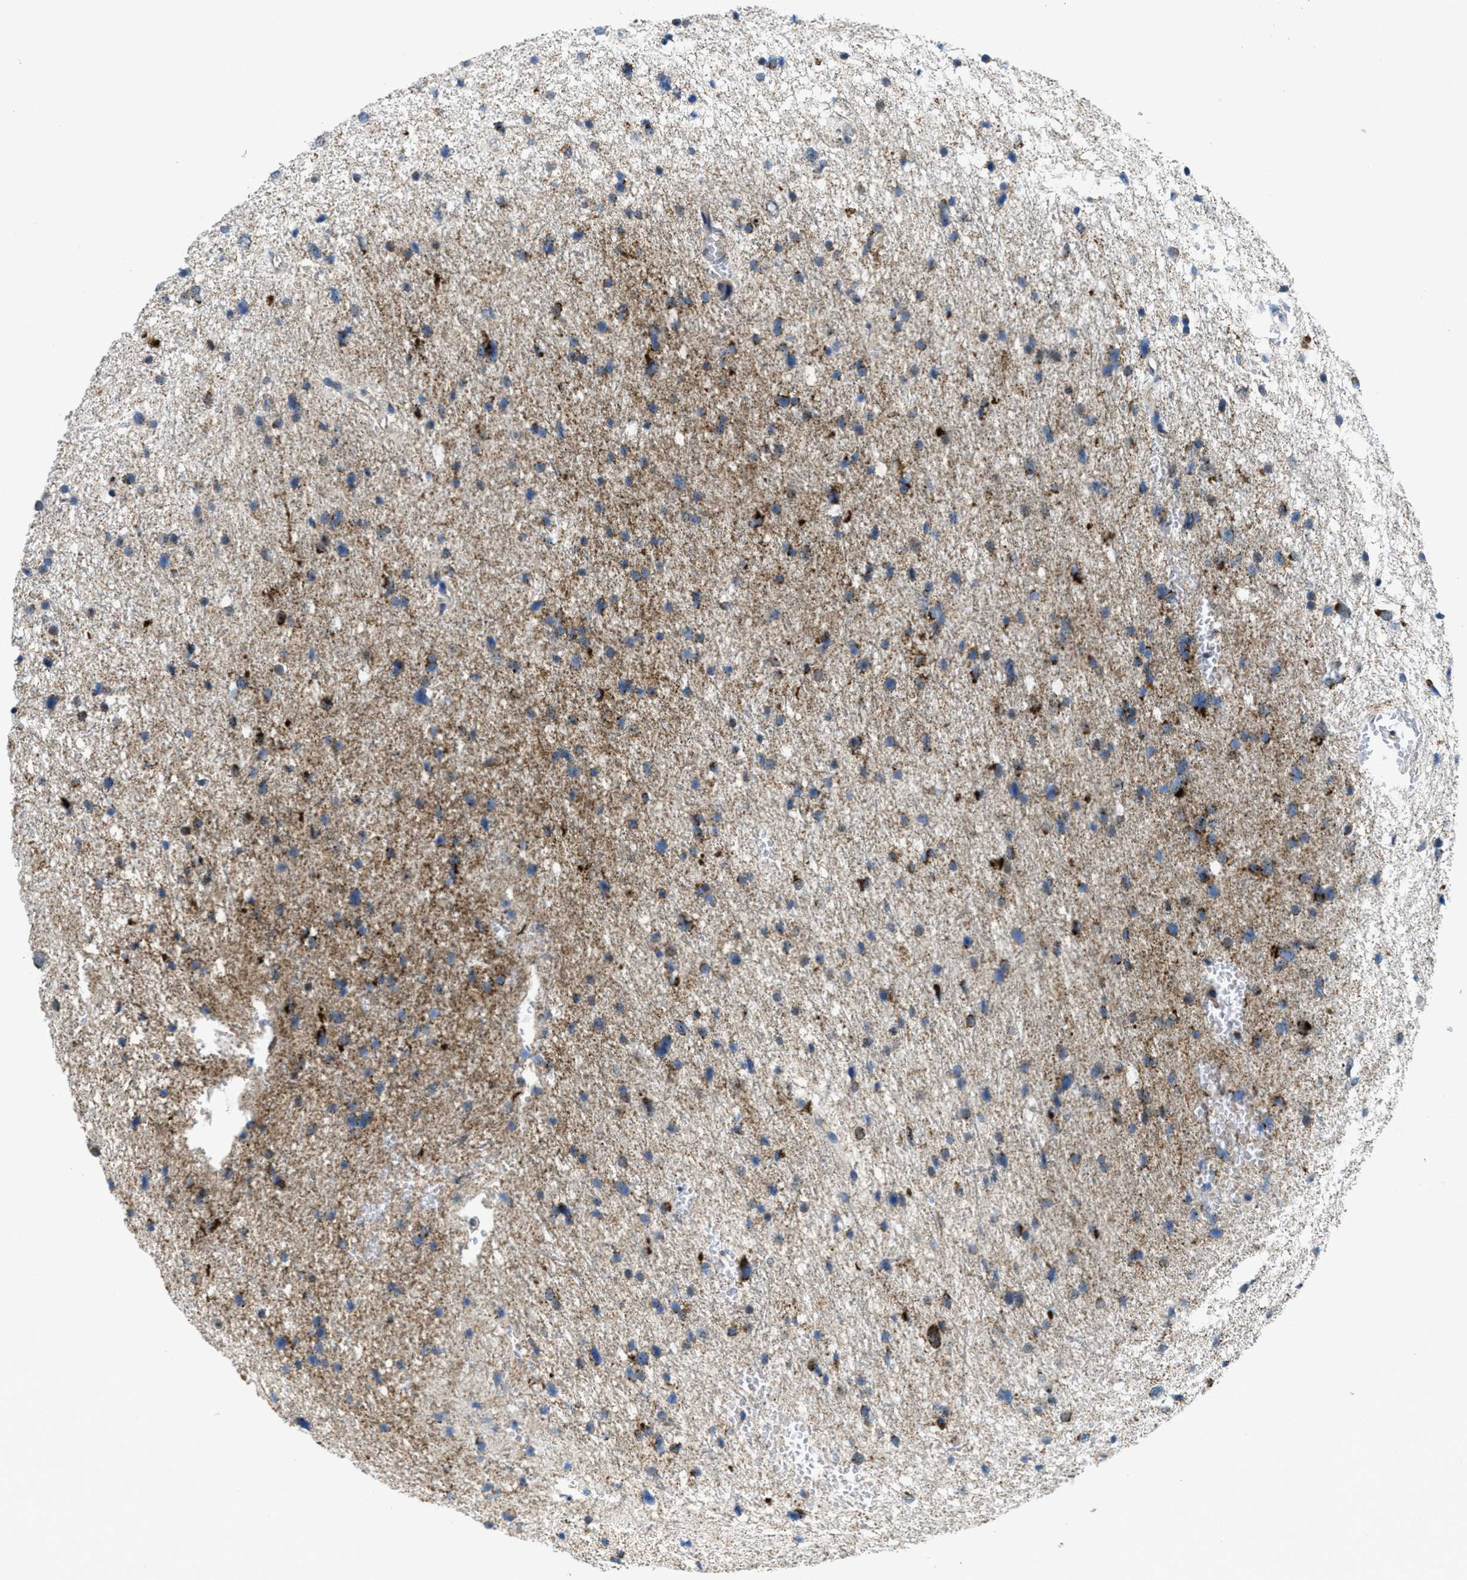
{"staining": {"intensity": "moderate", "quantity": "25%-75%", "location": "cytoplasmic/membranous"}, "tissue": "glioma", "cell_type": "Tumor cells", "image_type": "cancer", "snomed": [{"axis": "morphology", "description": "Glioma, malignant, Low grade"}, {"axis": "topography", "description": "Brain"}], "caption": "Immunohistochemical staining of human malignant glioma (low-grade) reveals moderate cytoplasmic/membranous protein staining in about 25%-75% of tumor cells.", "gene": "TOMM70", "patient": {"sex": "female", "age": 37}}